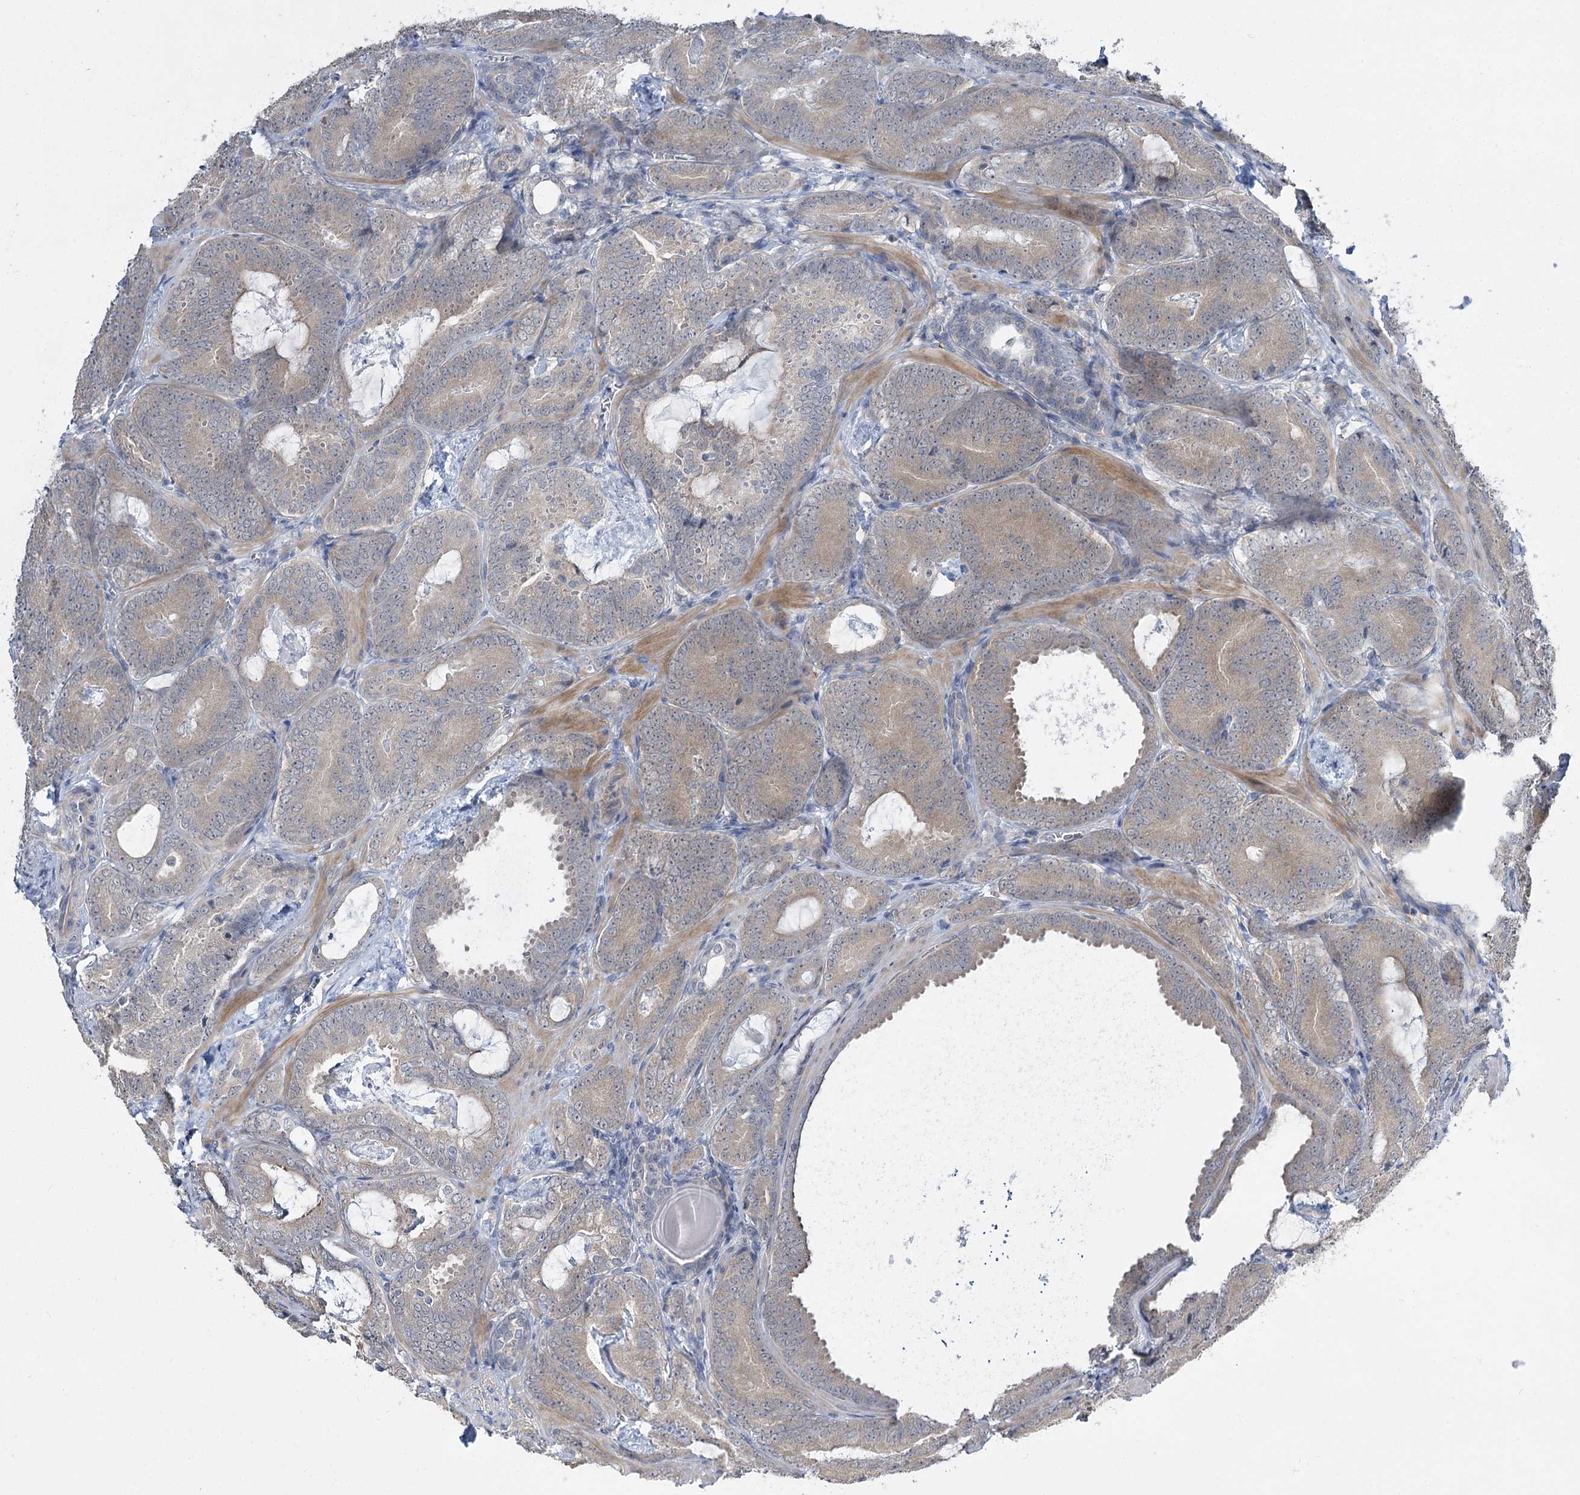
{"staining": {"intensity": "weak", "quantity": "<25%", "location": "cytoplasmic/membranous"}, "tissue": "prostate cancer", "cell_type": "Tumor cells", "image_type": "cancer", "snomed": [{"axis": "morphology", "description": "Adenocarcinoma, Low grade"}, {"axis": "topography", "description": "Prostate"}], "caption": "Prostate cancer (adenocarcinoma (low-grade)) was stained to show a protein in brown. There is no significant staining in tumor cells.", "gene": "PHYHIPL", "patient": {"sex": "male", "age": 60}}